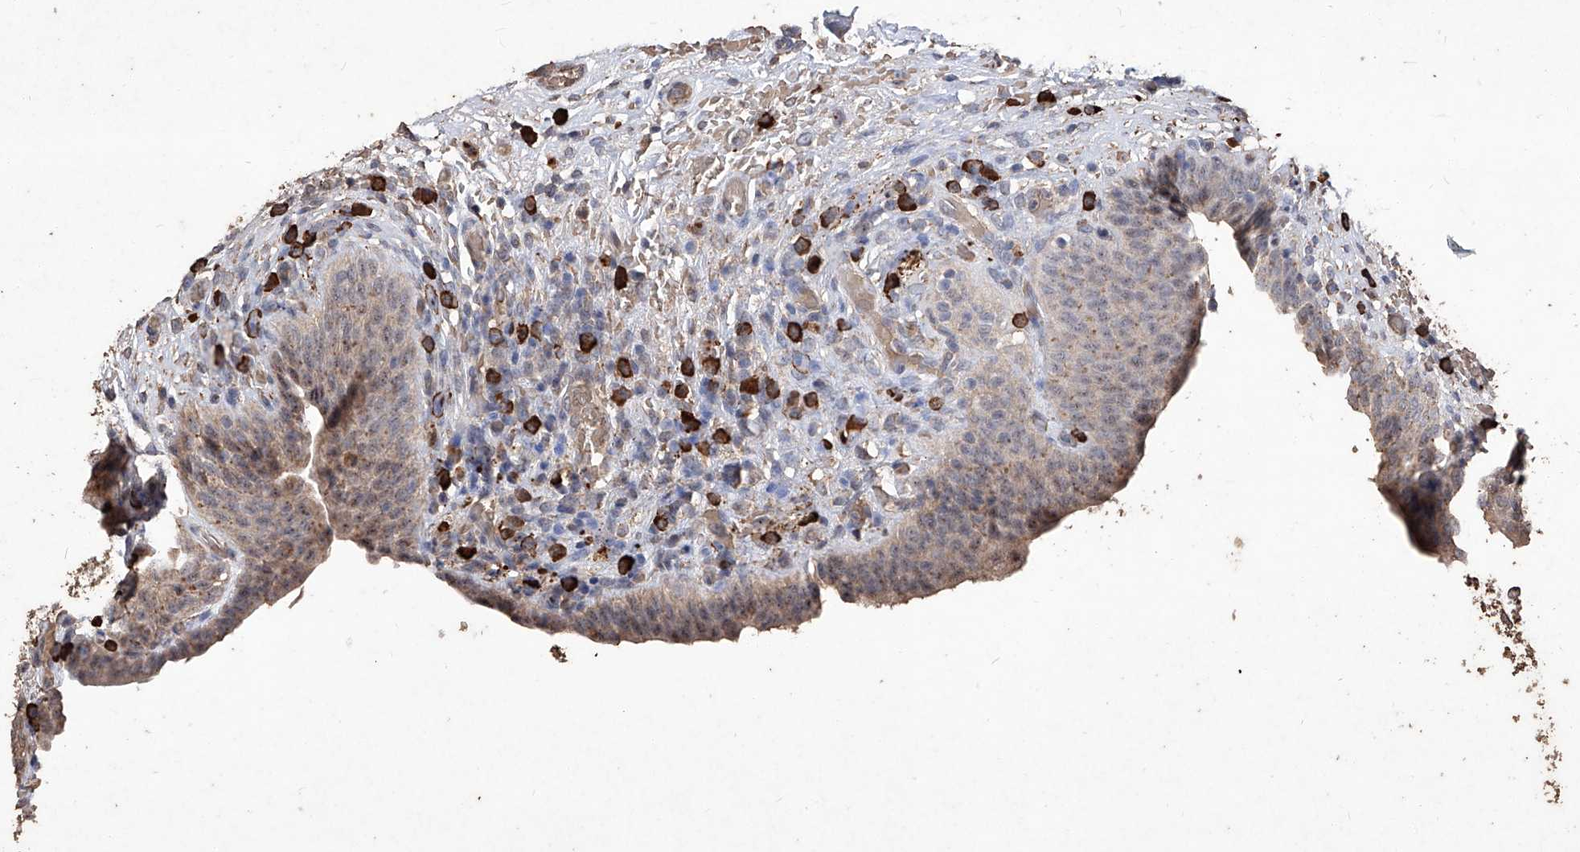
{"staining": {"intensity": "weak", "quantity": ">75%", "location": "cytoplasmic/membranous,nuclear"}, "tissue": "urinary bladder", "cell_type": "Urothelial cells", "image_type": "normal", "snomed": [{"axis": "morphology", "description": "Normal tissue, NOS"}, {"axis": "topography", "description": "Urinary bladder"}], "caption": "An immunohistochemistry histopathology image of benign tissue is shown. Protein staining in brown labels weak cytoplasmic/membranous,nuclear positivity in urinary bladder within urothelial cells. (DAB (3,3'-diaminobenzidine) IHC with brightfield microscopy, high magnification).", "gene": "EML1", "patient": {"sex": "male", "age": 83}}